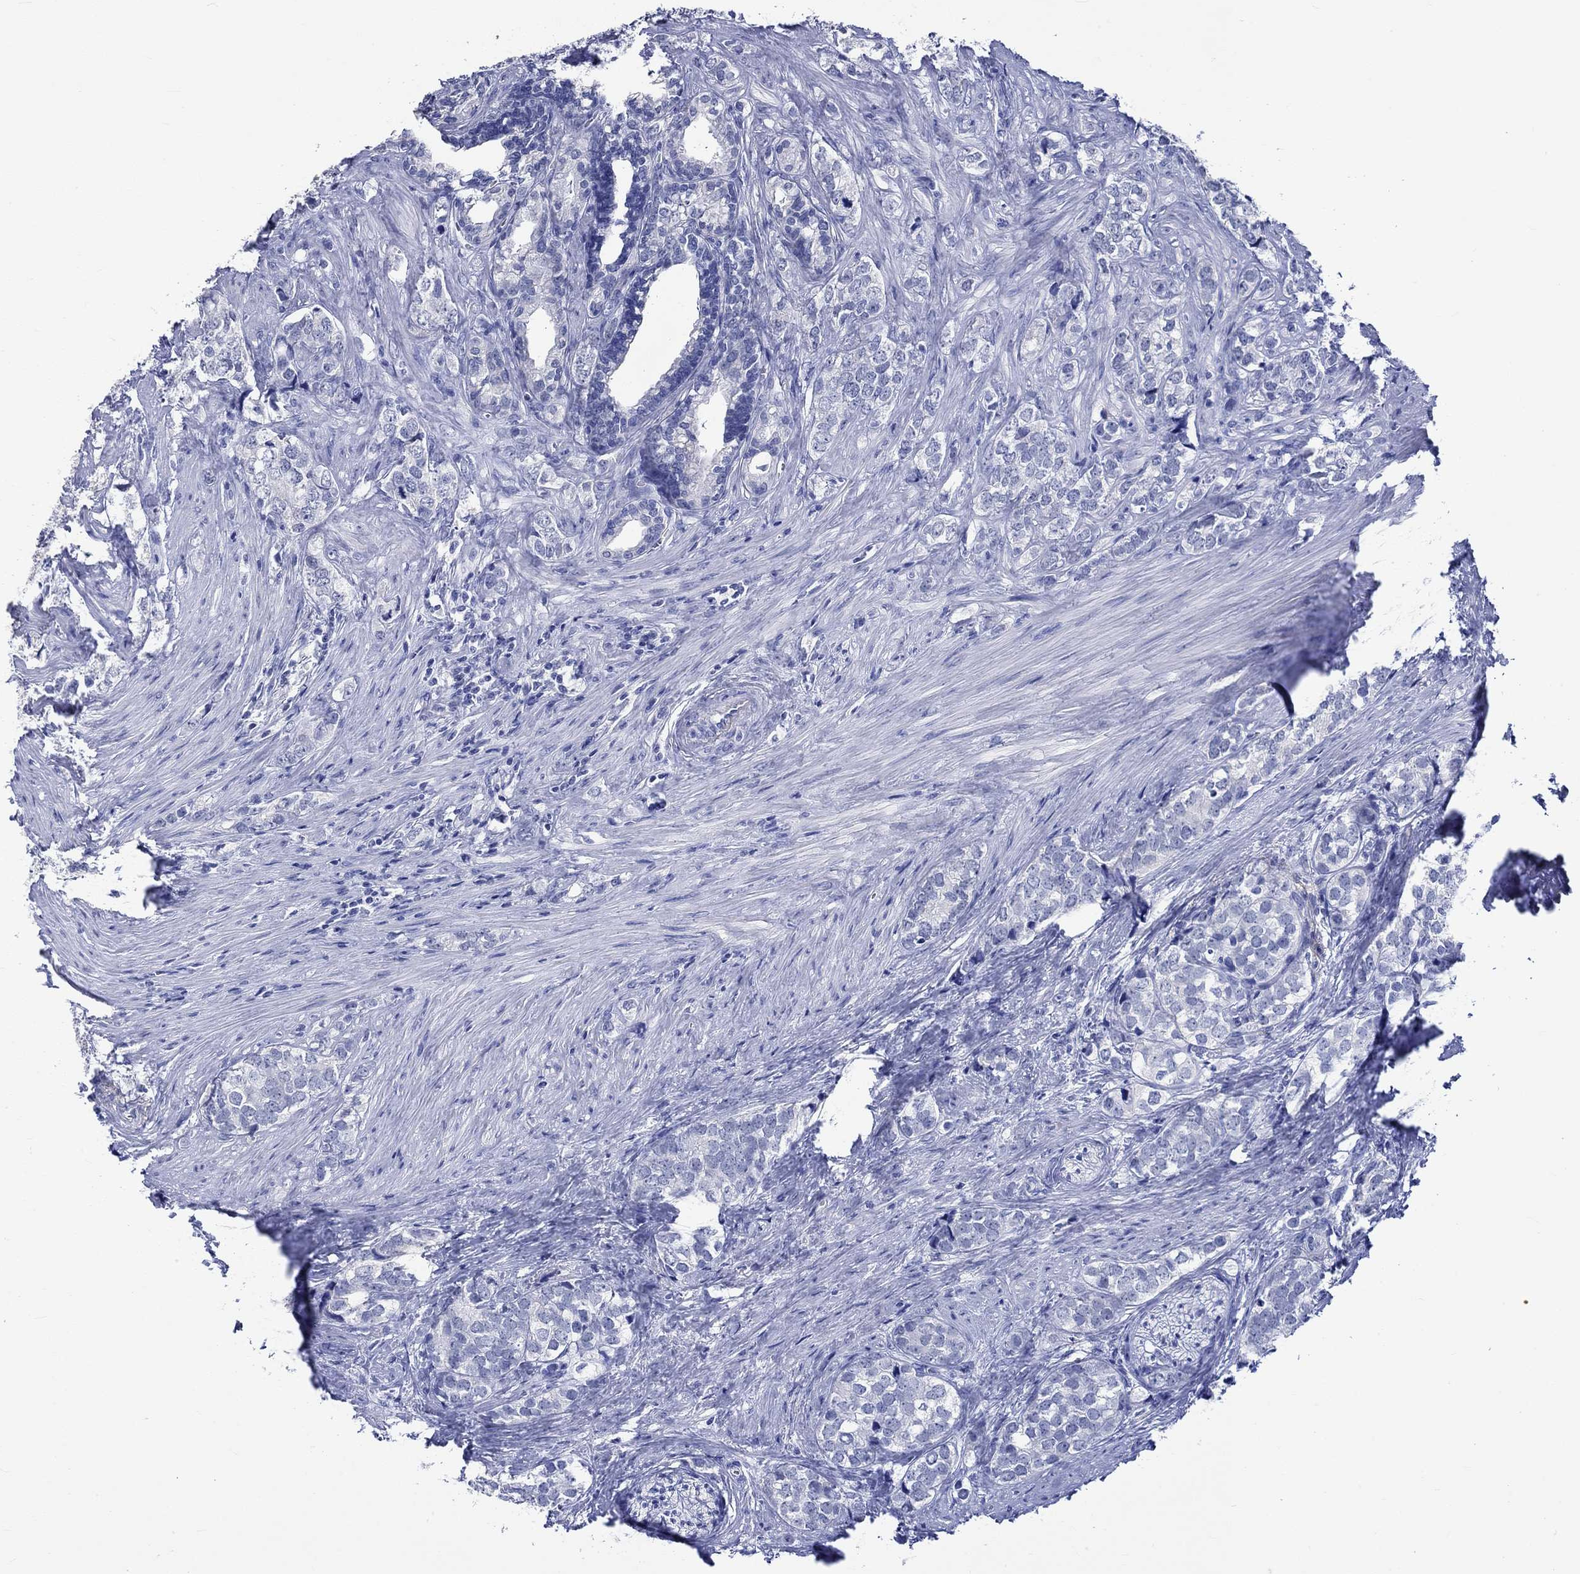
{"staining": {"intensity": "negative", "quantity": "none", "location": "none"}, "tissue": "prostate cancer", "cell_type": "Tumor cells", "image_type": "cancer", "snomed": [{"axis": "morphology", "description": "Adenocarcinoma, NOS"}, {"axis": "topography", "description": "Prostate and seminal vesicle, NOS"}], "caption": "DAB (3,3'-diaminobenzidine) immunohistochemical staining of prostate cancer (adenocarcinoma) exhibits no significant expression in tumor cells.", "gene": "KLHL35", "patient": {"sex": "male", "age": 63}}